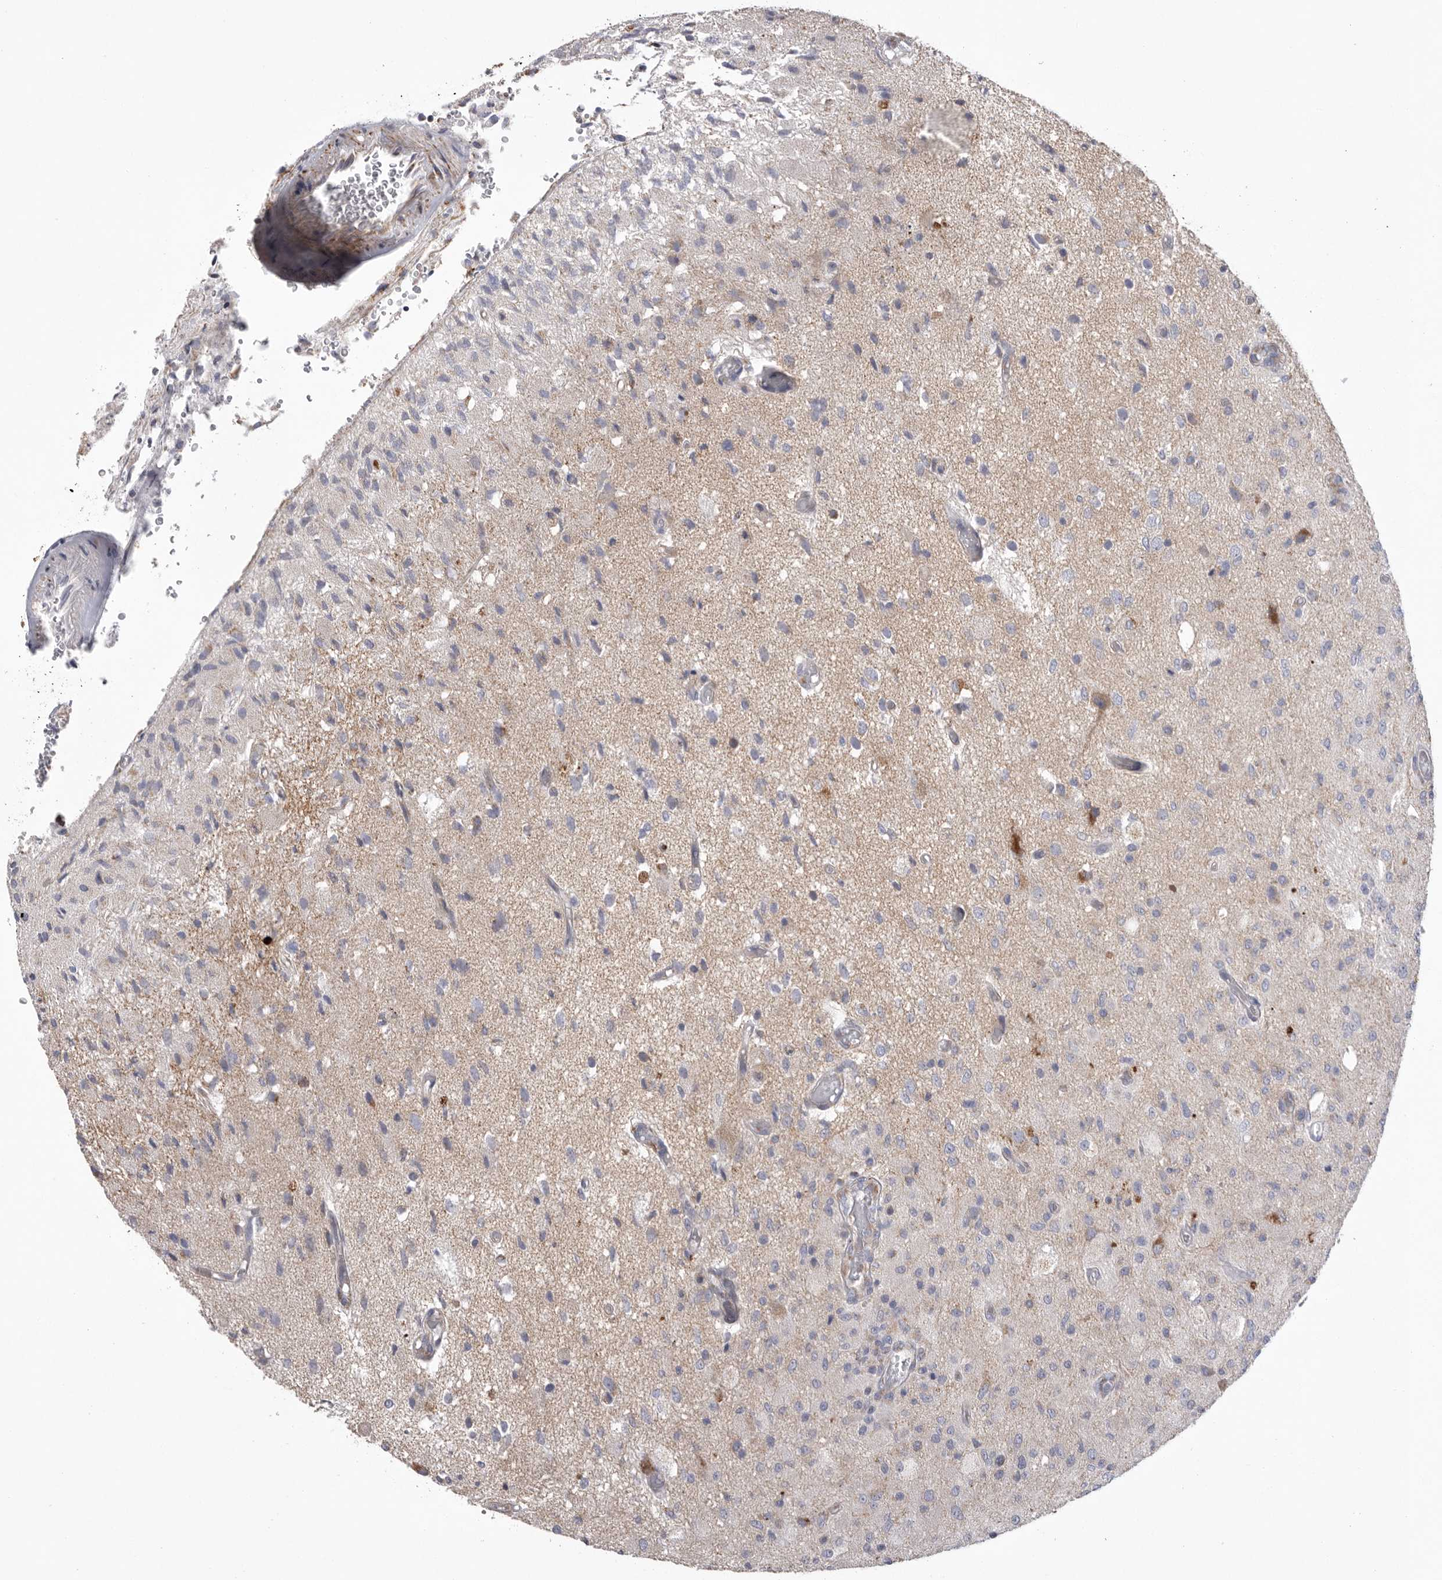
{"staining": {"intensity": "negative", "quantity": "none", "location": "none"}, "tissue": "glioma", "cell_type": "Tumor cells", "image_type": "cancer", "snomed": [{"axis": "morphology", "description": "Normal tissue, NOS"}, {"axis": "morphology", "description": "Glioma, malignant, High grade"}, {"axis": "topography", "description": "Cerebral cortex"}], "caption": "High magnification brightfield microscopy of malignant glioma (high-grade) stained with DAB (3,3'-diaminobenzidine) (brown) and counterstained with hematoxylin (blue): tumor cells show no significant positivity.", "gene": "VDAC3", "patient": {"sex": "male", "age": 77}}